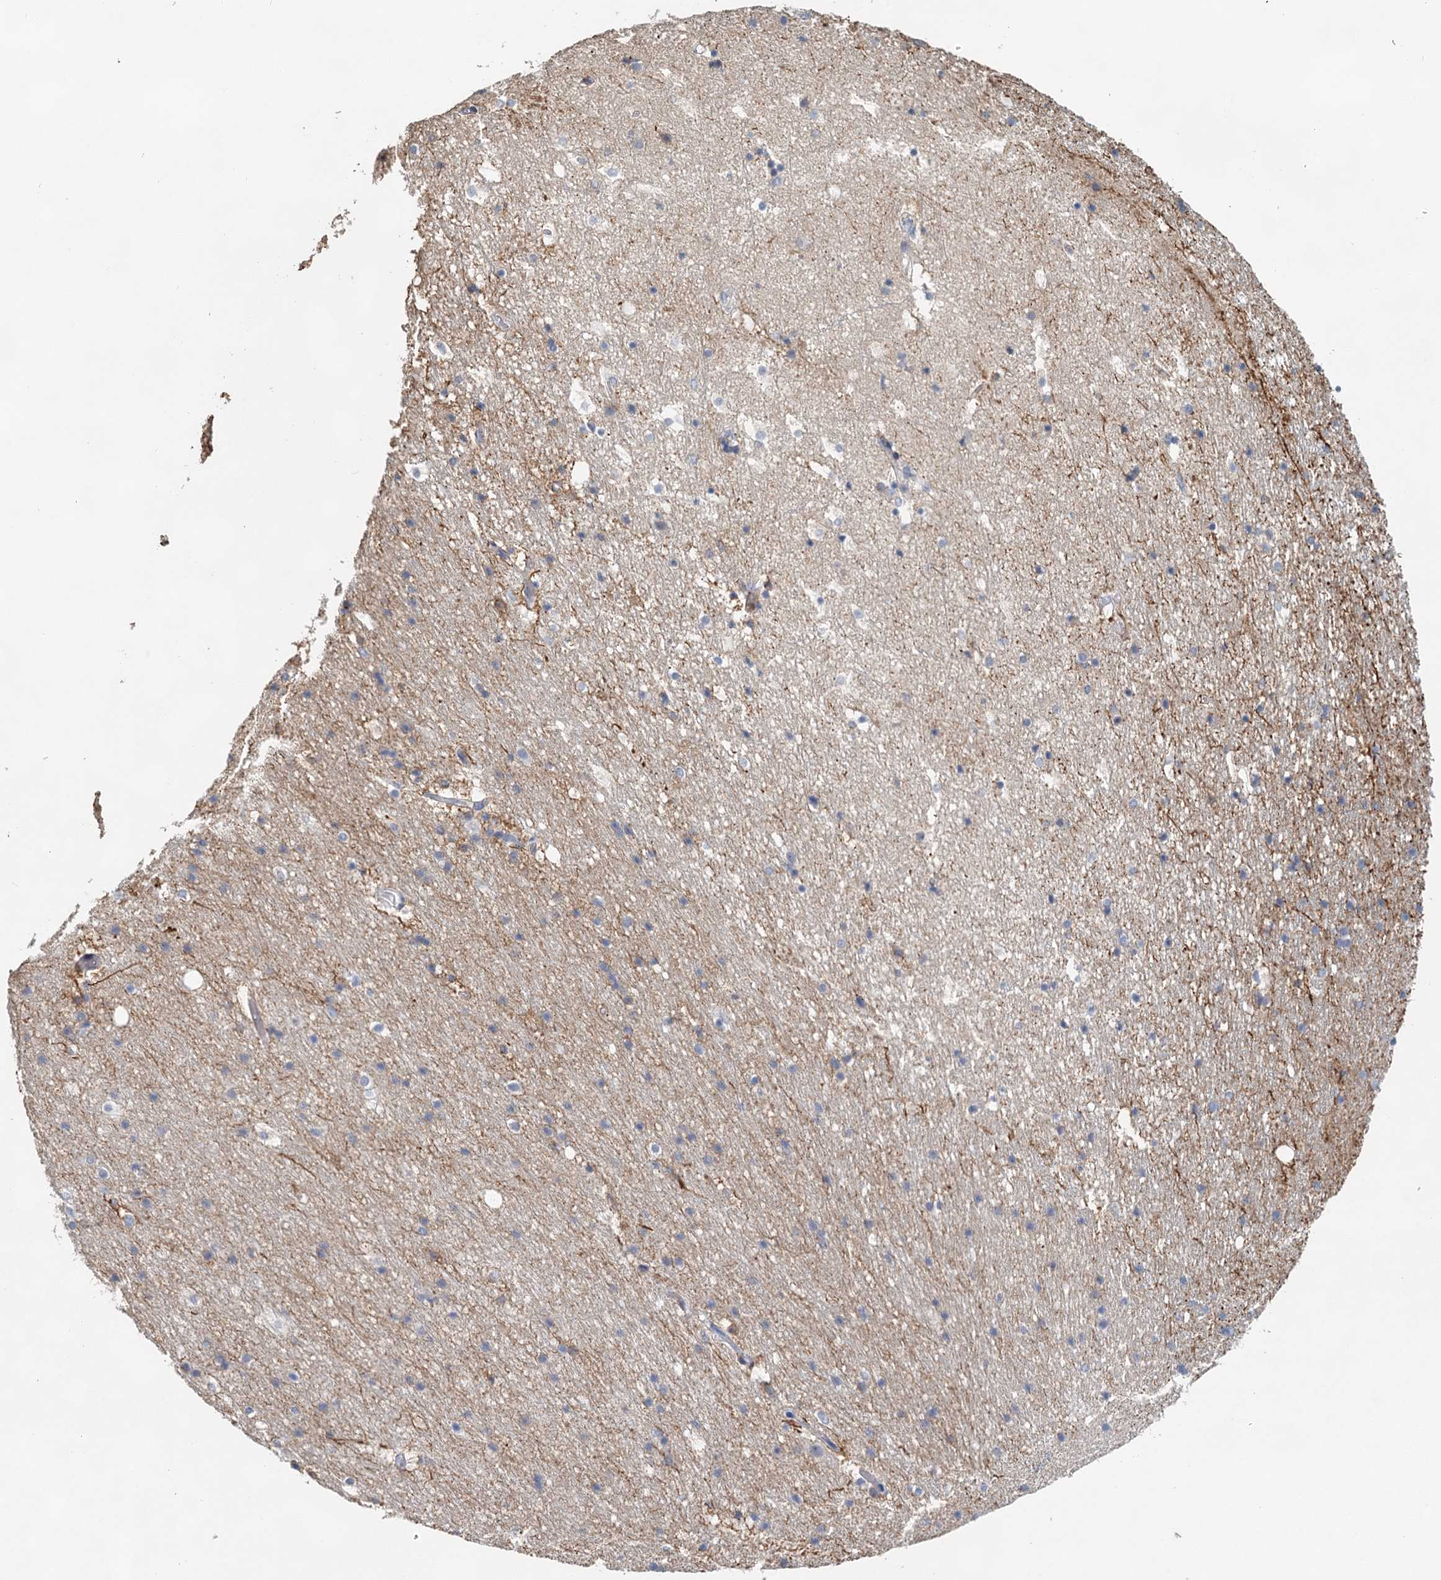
{"staining": {"intensity": "negative", "quantity": "none", "location": "none"}, "tissue": "hippocampus", "cell_type": "Glial cells", "image_type": "normal", "snomed": [{"axis": "morphology", "description": "Normal tissue, NOS"}, {"axis": "topography", "description": "Hippocampus"}], "caption": "A high-resolution histopathology image shows immunohistochemistry (IHC) staining of normal hippocampus, which demonstrates no significant expression in glial cells.", "gene": "MYL6B", "patient": {"sex": "female", "age": 52}}